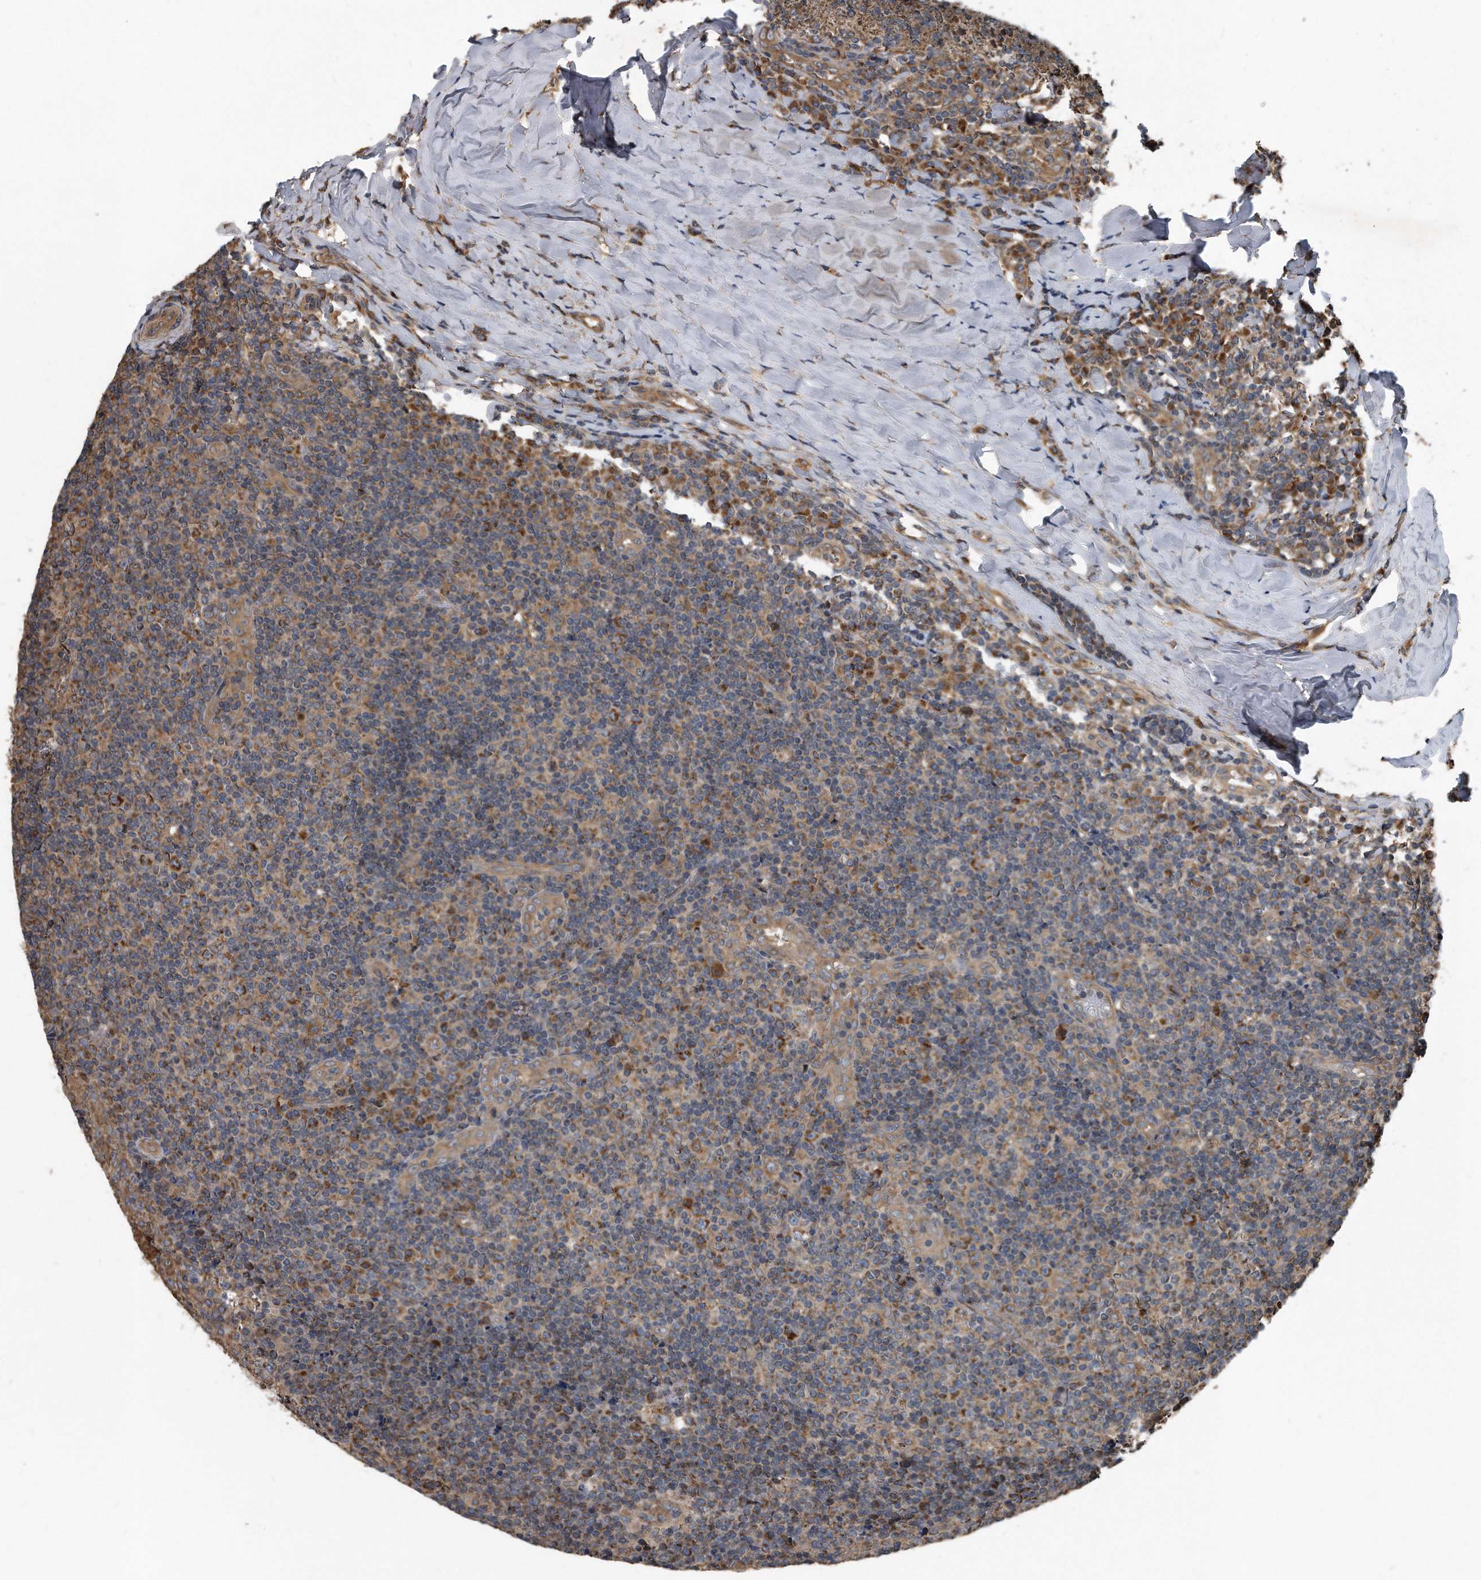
{"staining": {"intensity": "moderate", "quantity": "25%-75%", "location": "cytoplasmic/membranous"}, "tissue": "tonsil", "cell_type": "Germinal center cells", "image_type": "normal", "snomed": [{"axis": "morphology", "description": "Normal tissue, NOS"}, {"axis": "topography", "description": "Tonsil"}], "caption": "Immunohistochemistry (IHC) (DAB (3,3'-diaminobenzidine)) staining of normal human tonsil shows moderate cytoplasmic/membranous protein expression in about 25%-75% of germinal center cells.", "gene": "FAM136A", "patient": {"sex": "female", "age": 19}}